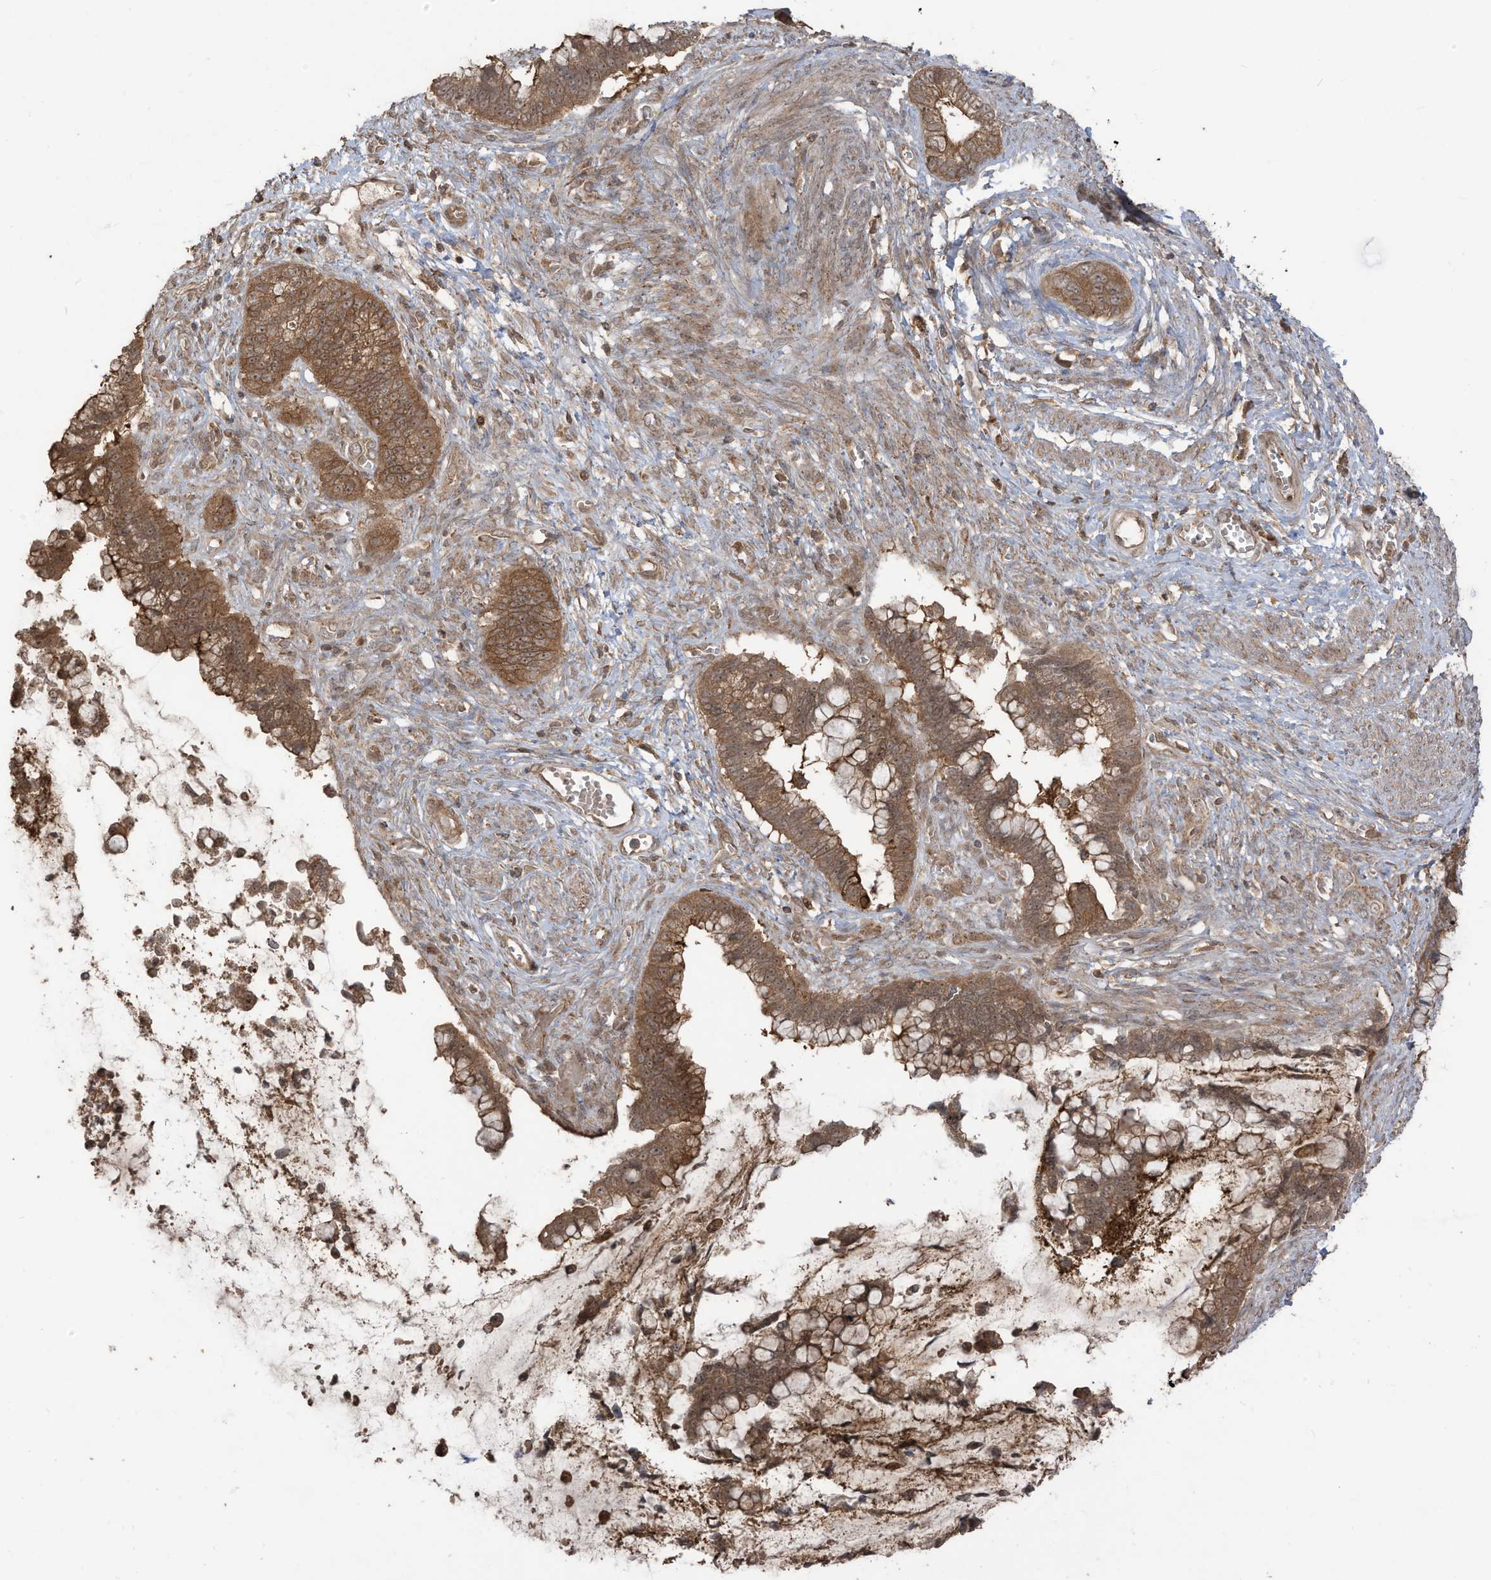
{"staining": {"intensity": "moderate", "quantity": ">75%", "location": "cytoplasmic/membranous,nuclear"}, "tissue": "cervical cancer", "cell_type": "Tumor cells", "image_type": "cancer", "snomed": [{"axis": "morphology", "description": "Adenocarcinoma, NOS"}, {"axis": "topography", "description": "Cervix"}], "caption": "Immunohistochemical staining of human adenocarcinoma (cervical) displays medium levels of moderate cytoplasmic/membranous and nuclear protein expression in approximately >75% of tumor cells.", "gene": "CARF", "patient": {"sex": "female", "age": 44}}